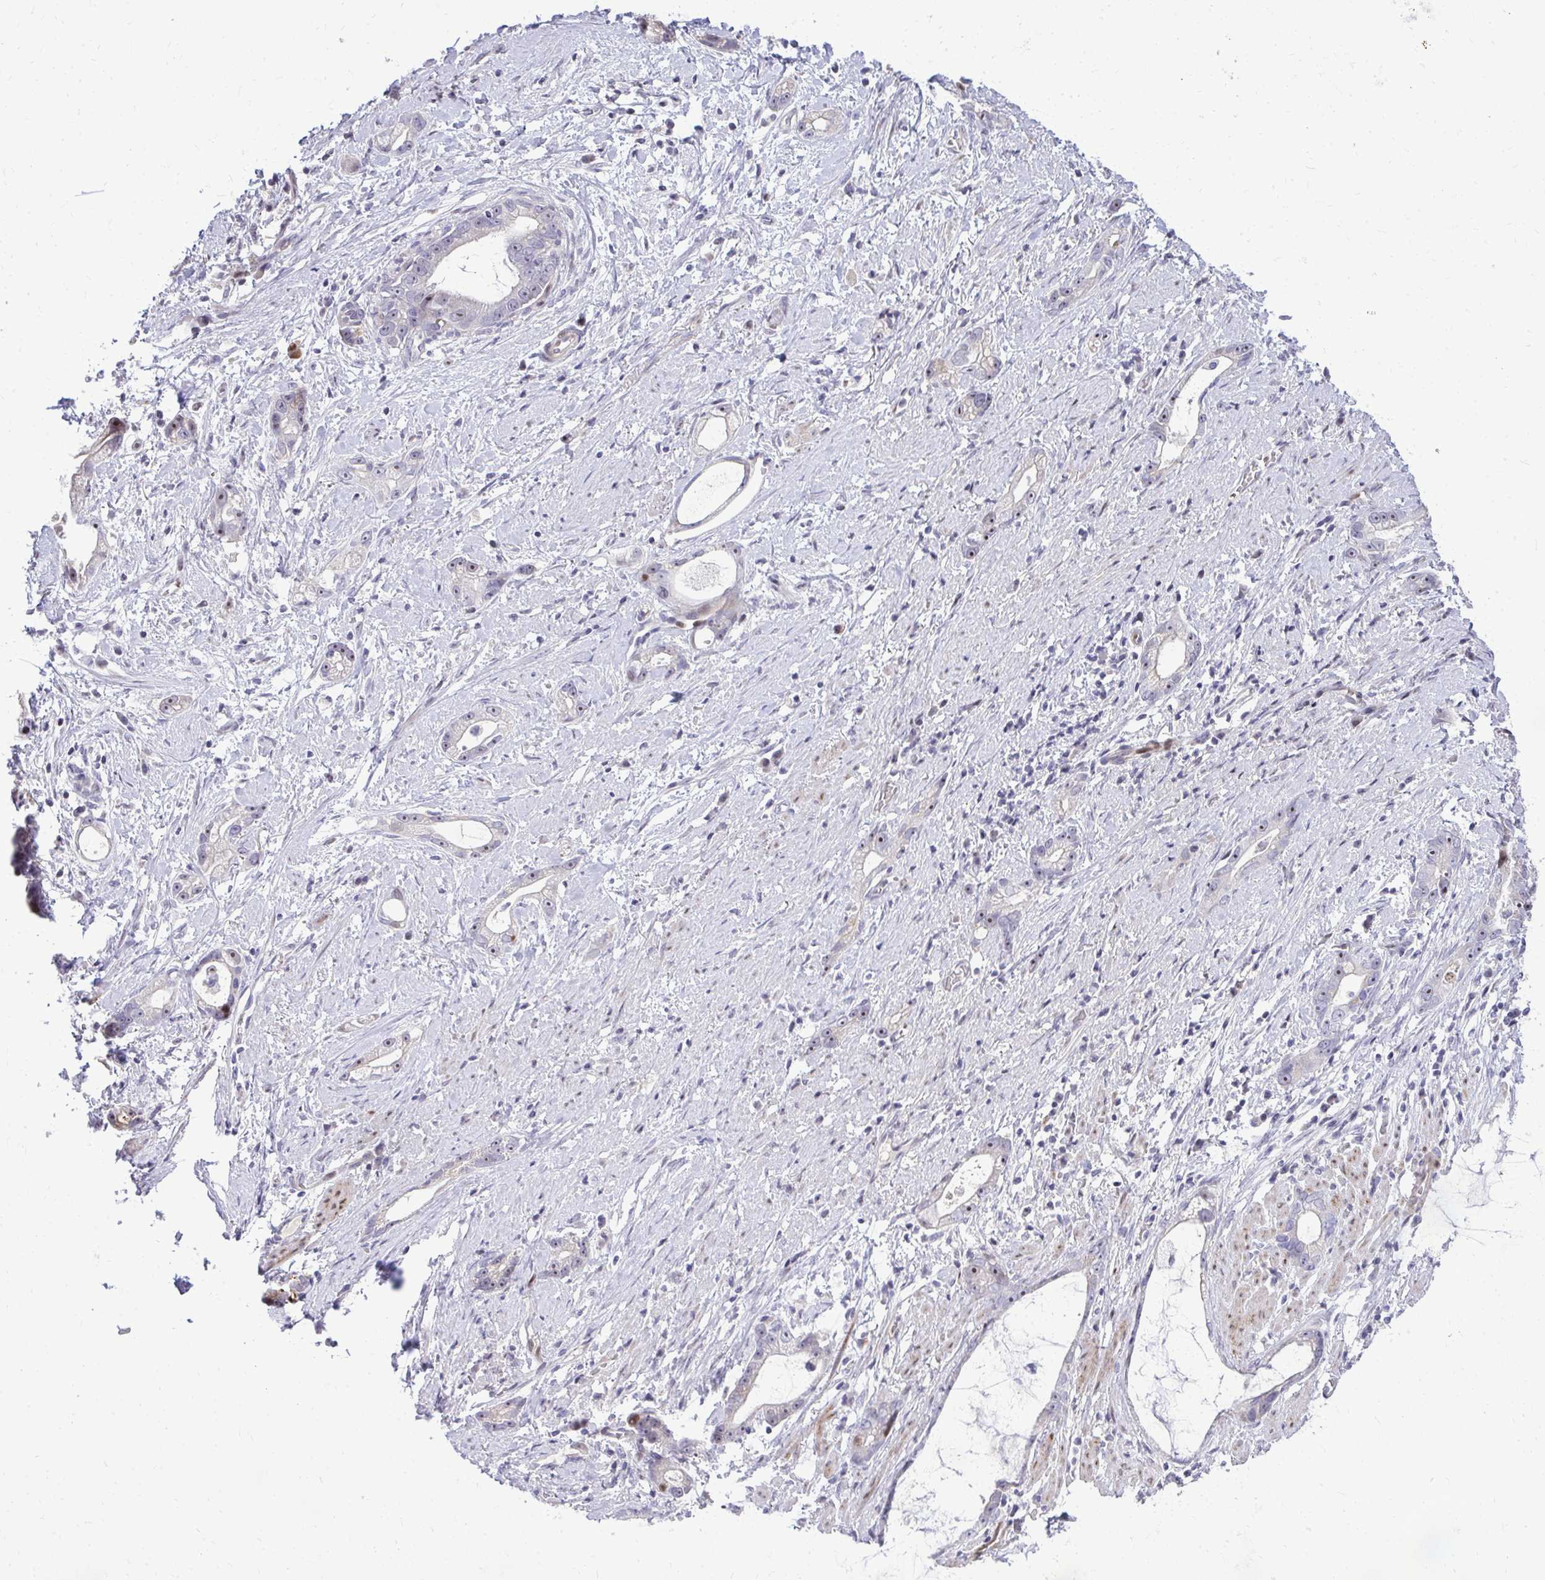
{"staining": {"intensity": "negative", "quantity": "none", "location": "none"}, "tissue": "stomach cancer", "cell_type": "Tumor cells", "image_type": "cancer", "snomed": [{"axis": "morphology", "description": "Adenocarcinoma, NOS"}, {"axis": "topography", "description": "Stomach"}], "caption": "A high-resolution image shows immunohistochemistry (IHC) staining of stomach cancer, which displays no significant positivity in tumor cells.", "gene": "DLX4", "patient": {"sex": "male", "age": 55}}